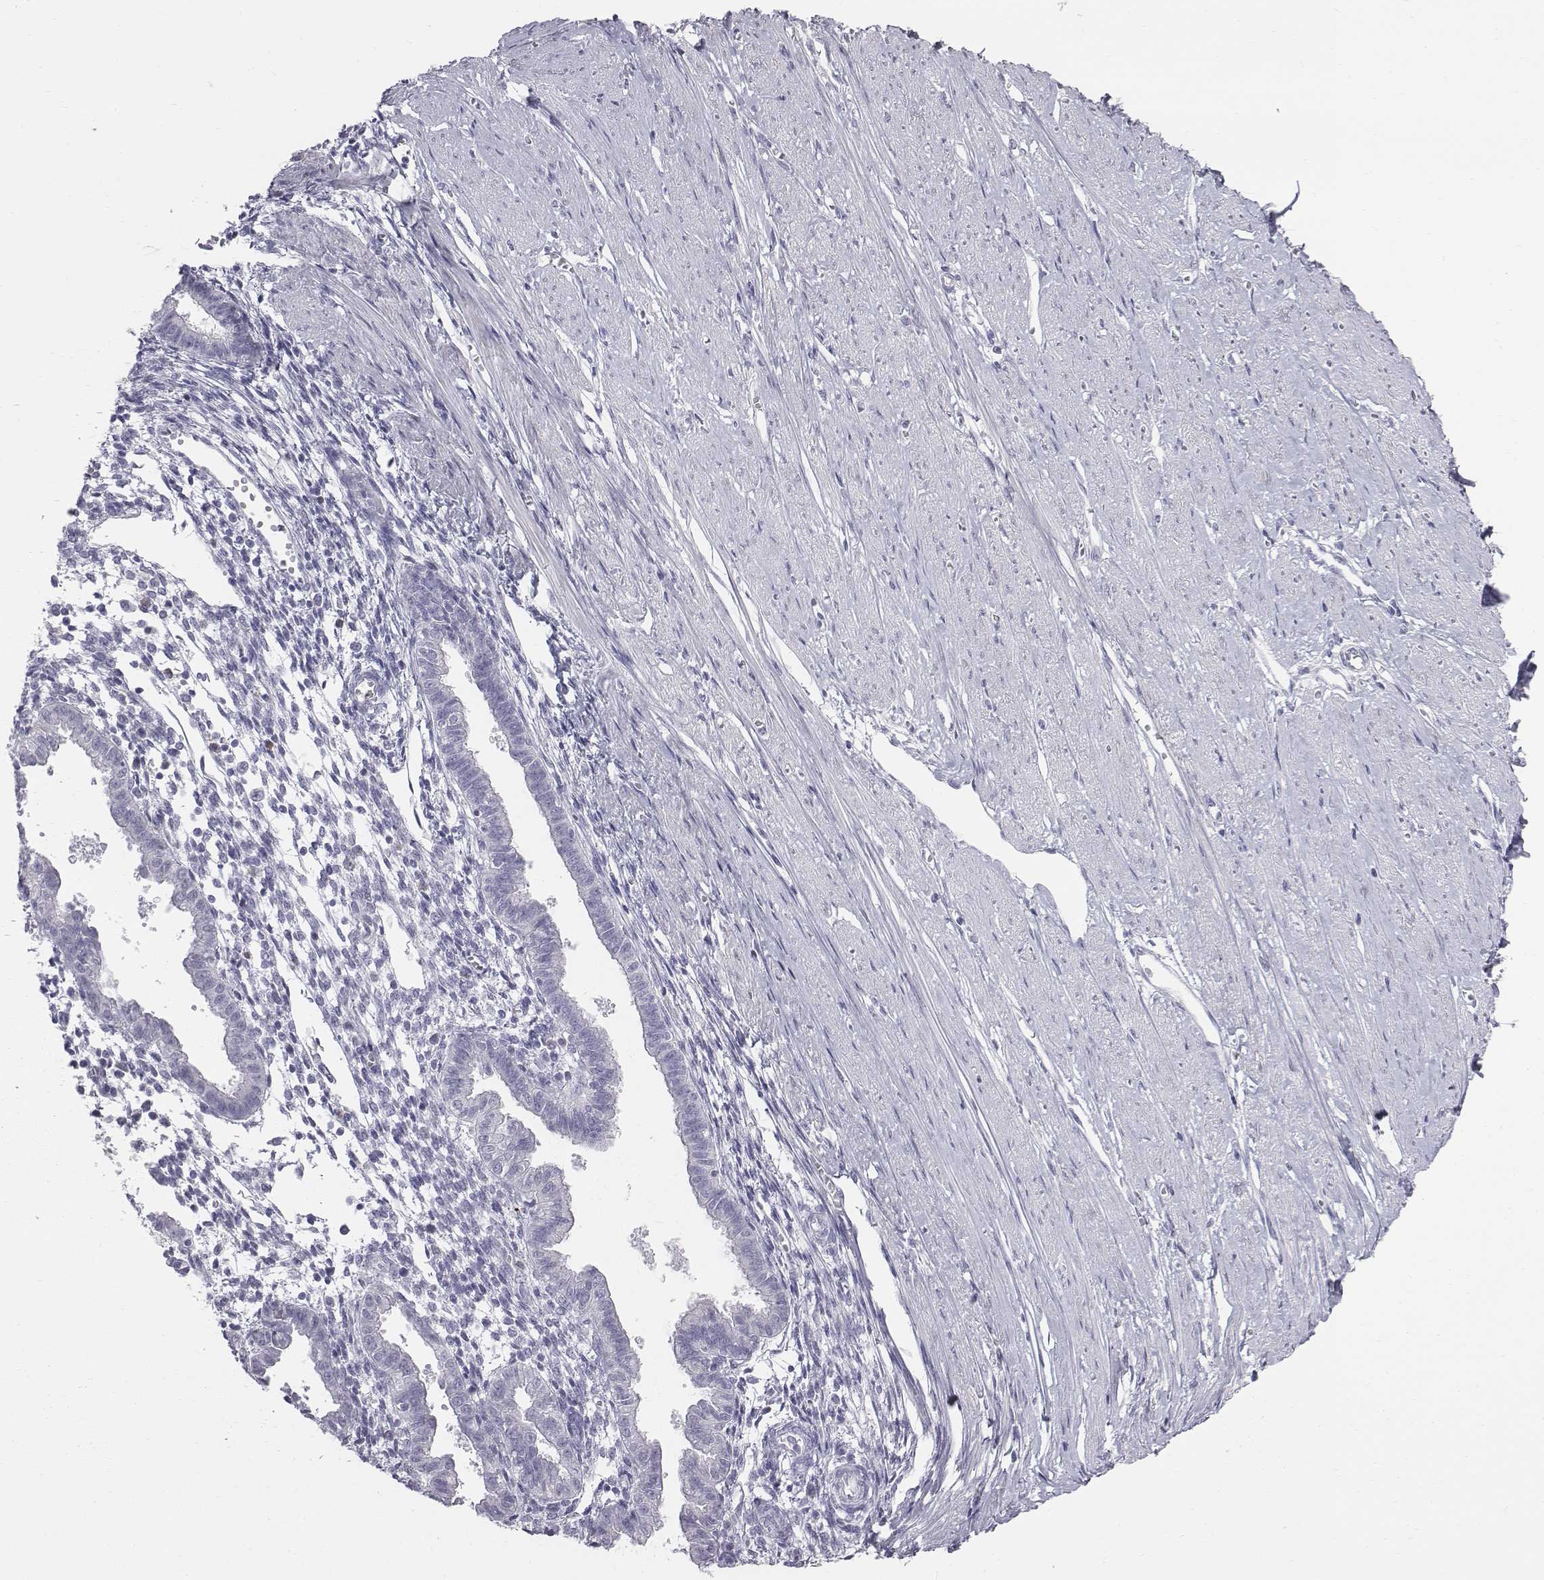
{"staining": {"intensity": "negative", "quantity": "none", "location": "none"}, "tissue": "endometrium", "cell_type": "Cells in endometrial stroma", "image_type": "normal", "snomed": [{"axis": "morphology", "description": "Normal tissue, NOS"}, {"axis": "topography", "description": "Endometrium"}], "caption": "This is a photomicrograph of immunohistochemistry (IHC) staining of unremarkable endometrium, which shows no staining in cells in endometrial stroma. (DAB (3,3'-diaminobenzidine) immunohistochemistry (IHC) with hematoxylin counter stain).", "gene": "C6orf58", "patient": {"sex": "female", "age": 37}}